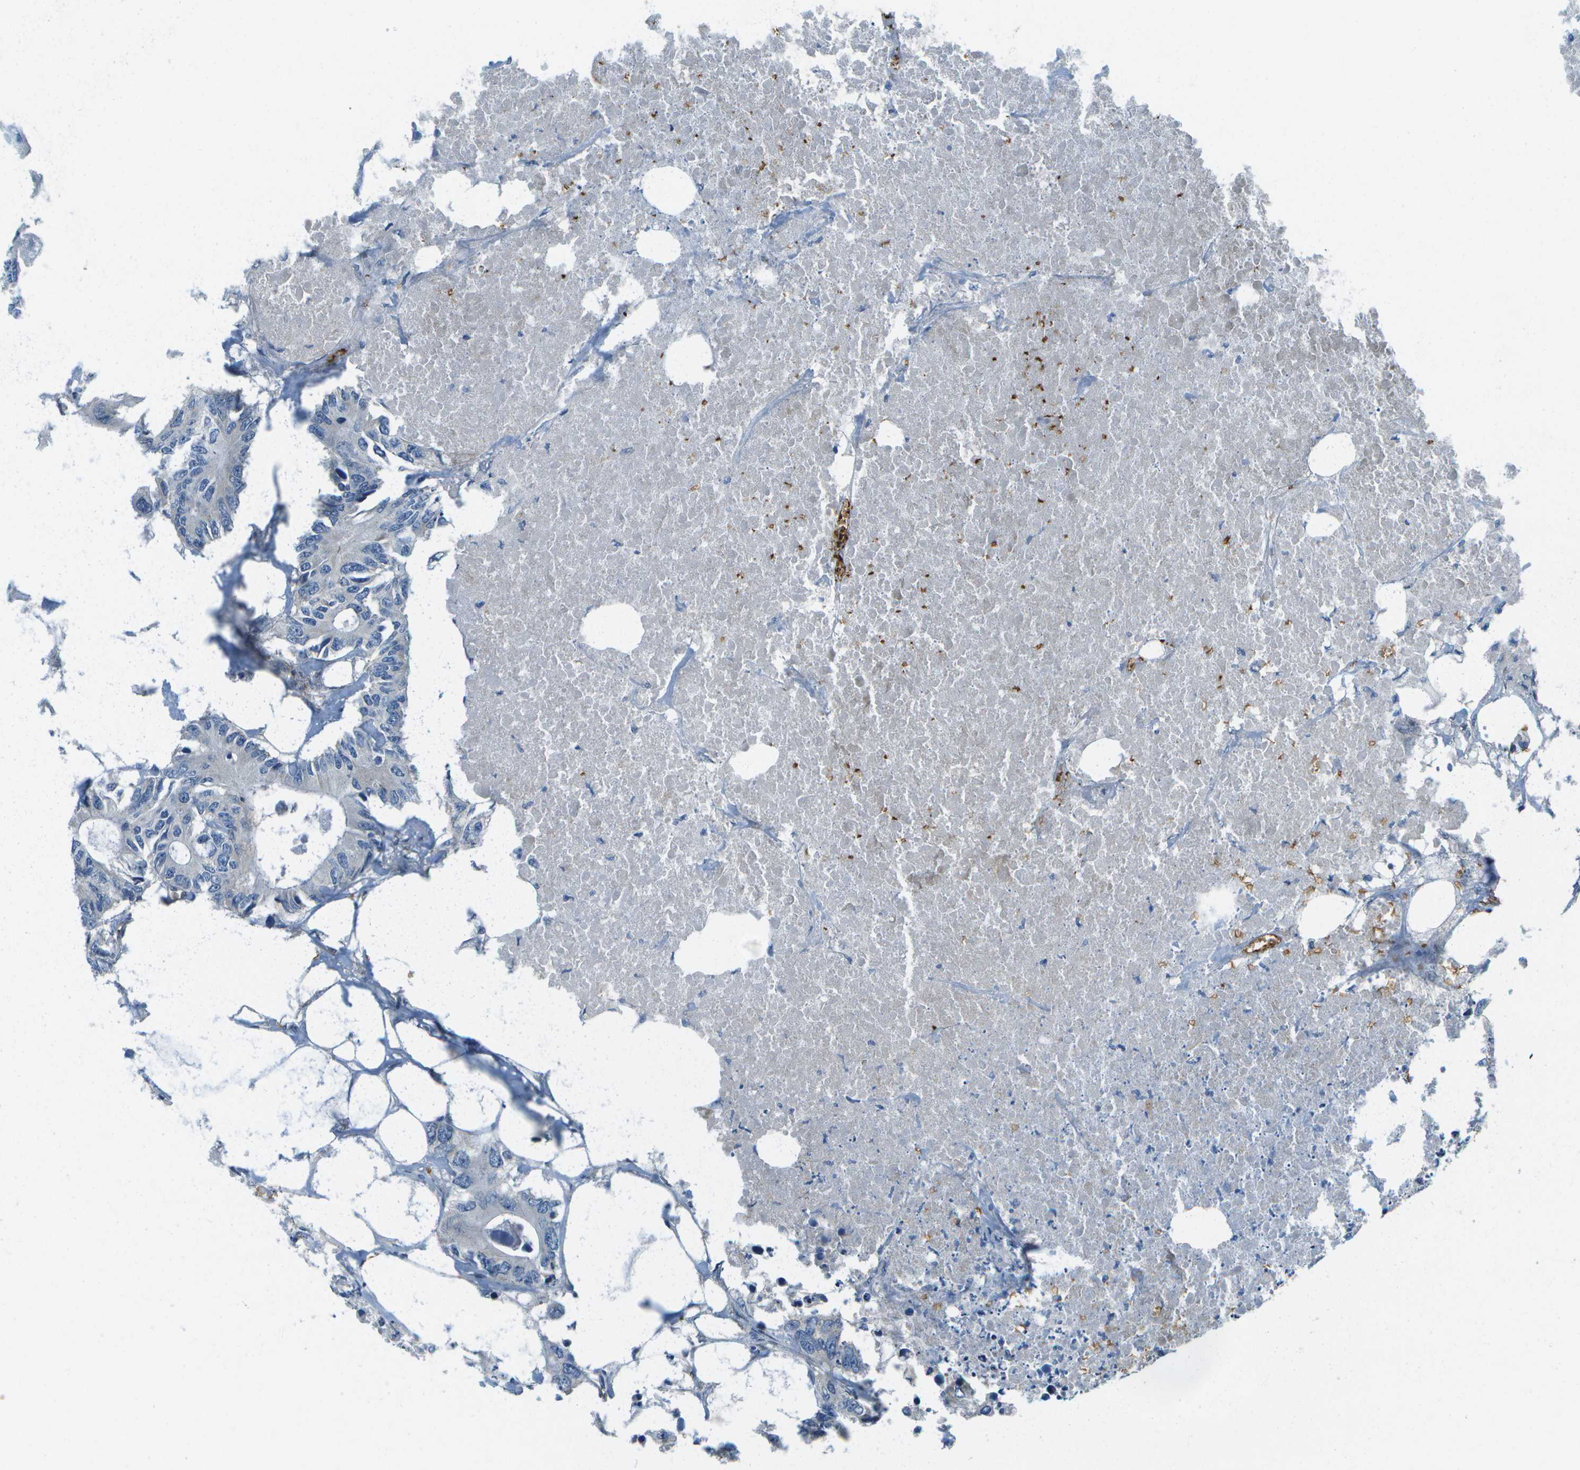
{"staining": {"intensity": "negative", "quantity": "none", "location": "none"}, "tissue": "colorectal cancer", "cell_type": "Tumor cells", "image_type": "cancer", "snomed": [{"axis": "morphology", "description": "Adenocarcinoma, NOS"}, {"axis": "topography", "description": "Colon"}], "caption": "High power microscopy micrograph of an immunohistochemistry image of colorectal adenocarcinoma, revealing no significant staining in tumor cells.", "gene": "CTIF", "patient": {"sex": "male", "age": 71}}